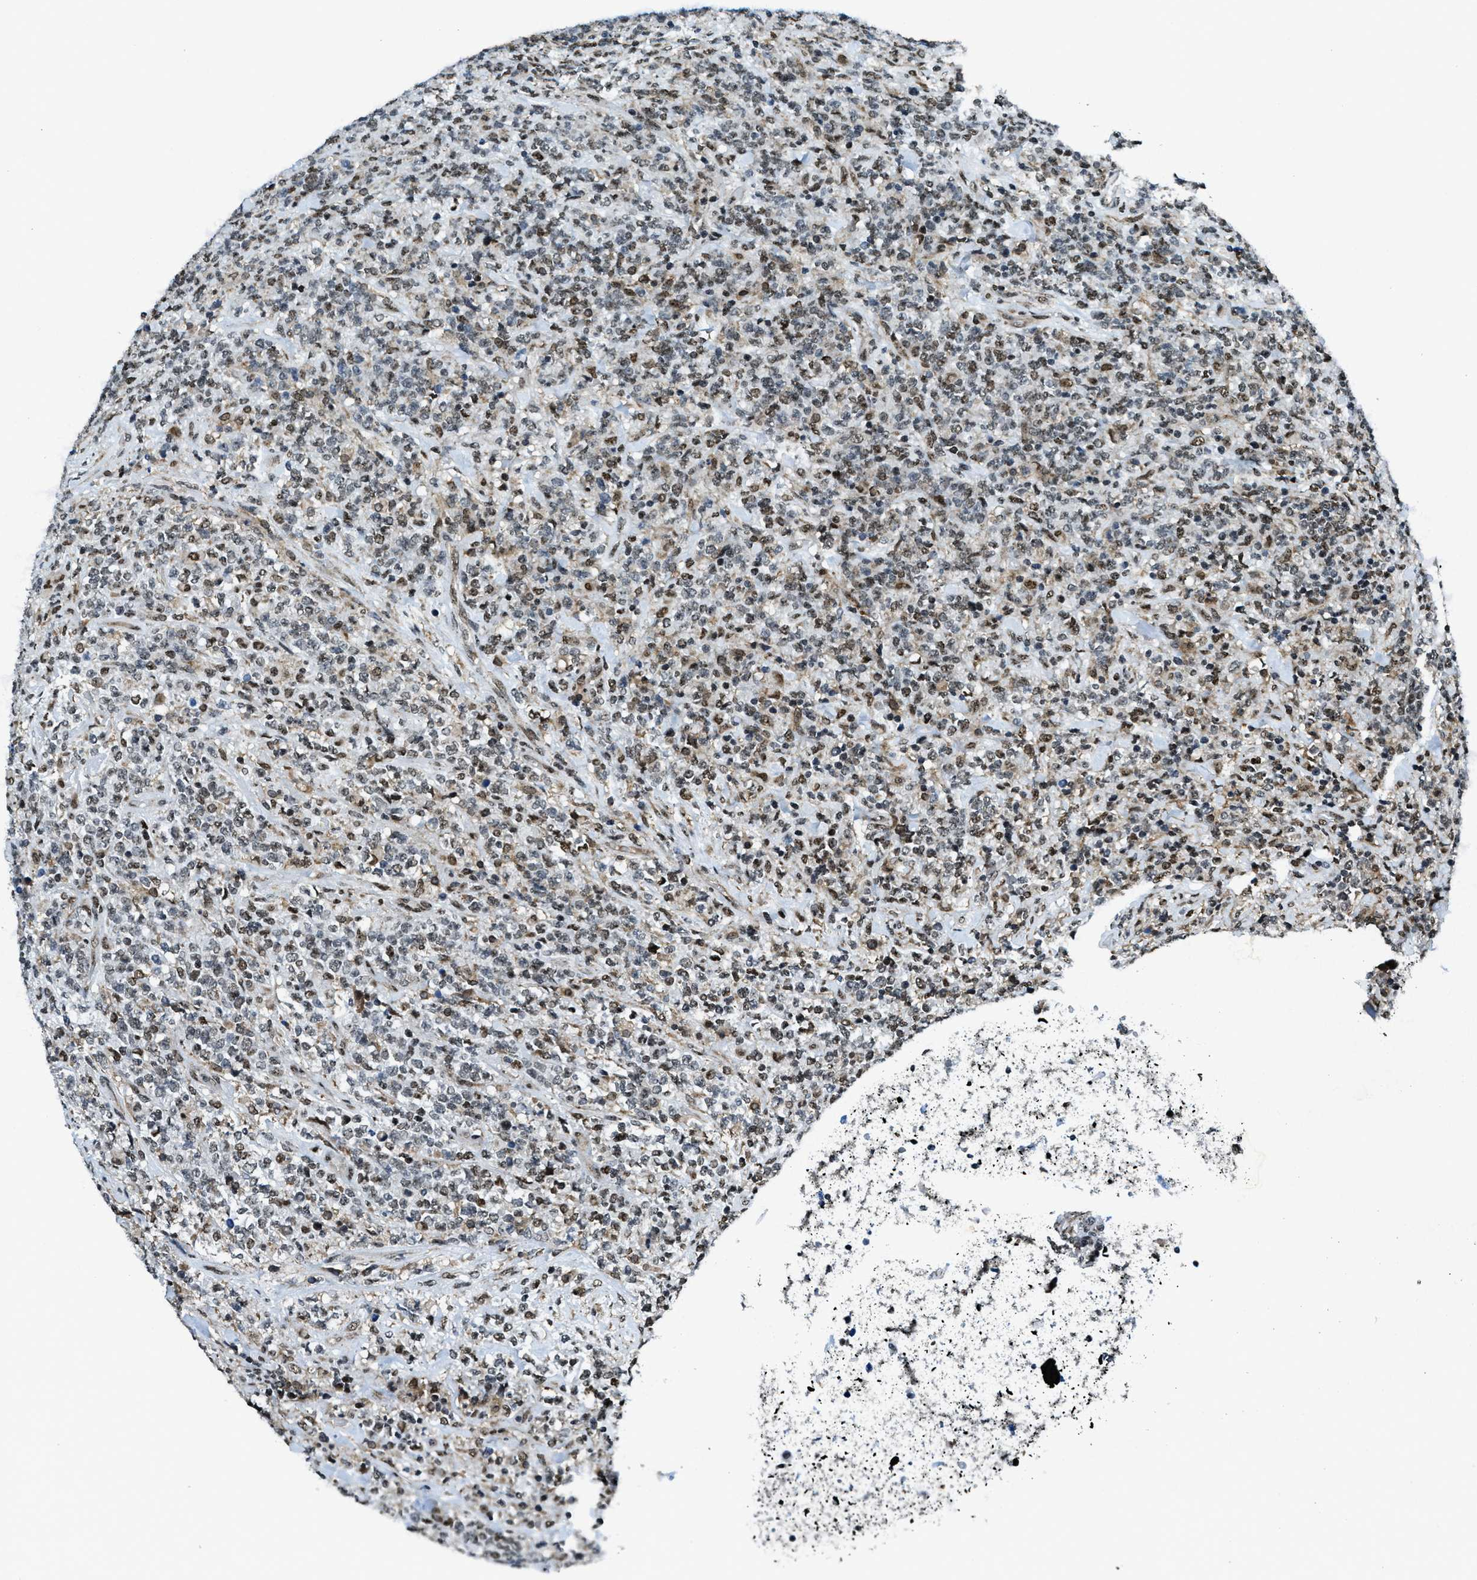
{"staining": {"intensity": "strong", "quantity": "25%-75%", "location": "cytoplasmic/membranous,nuclear"}, "tissue": "lymphoma", "cell_type": "Tumor cells", "image_type": "cancer", "snomed": [{"axis": "morphology", "description": "Malignant lymphoma, non-Hodgkin's type, High grade"}, {"axis": "topography", "description": "Soft tissue"}], "caption": "A high-resolution photomicrograph shows IHC staining of lymphoma, which exhibits strong cytoplasmic/membranous and nuclear expression in approximately 25%-75% of tumor cells.", "gene": "SP100", "patient": {"sex": "male", "age": 18}}